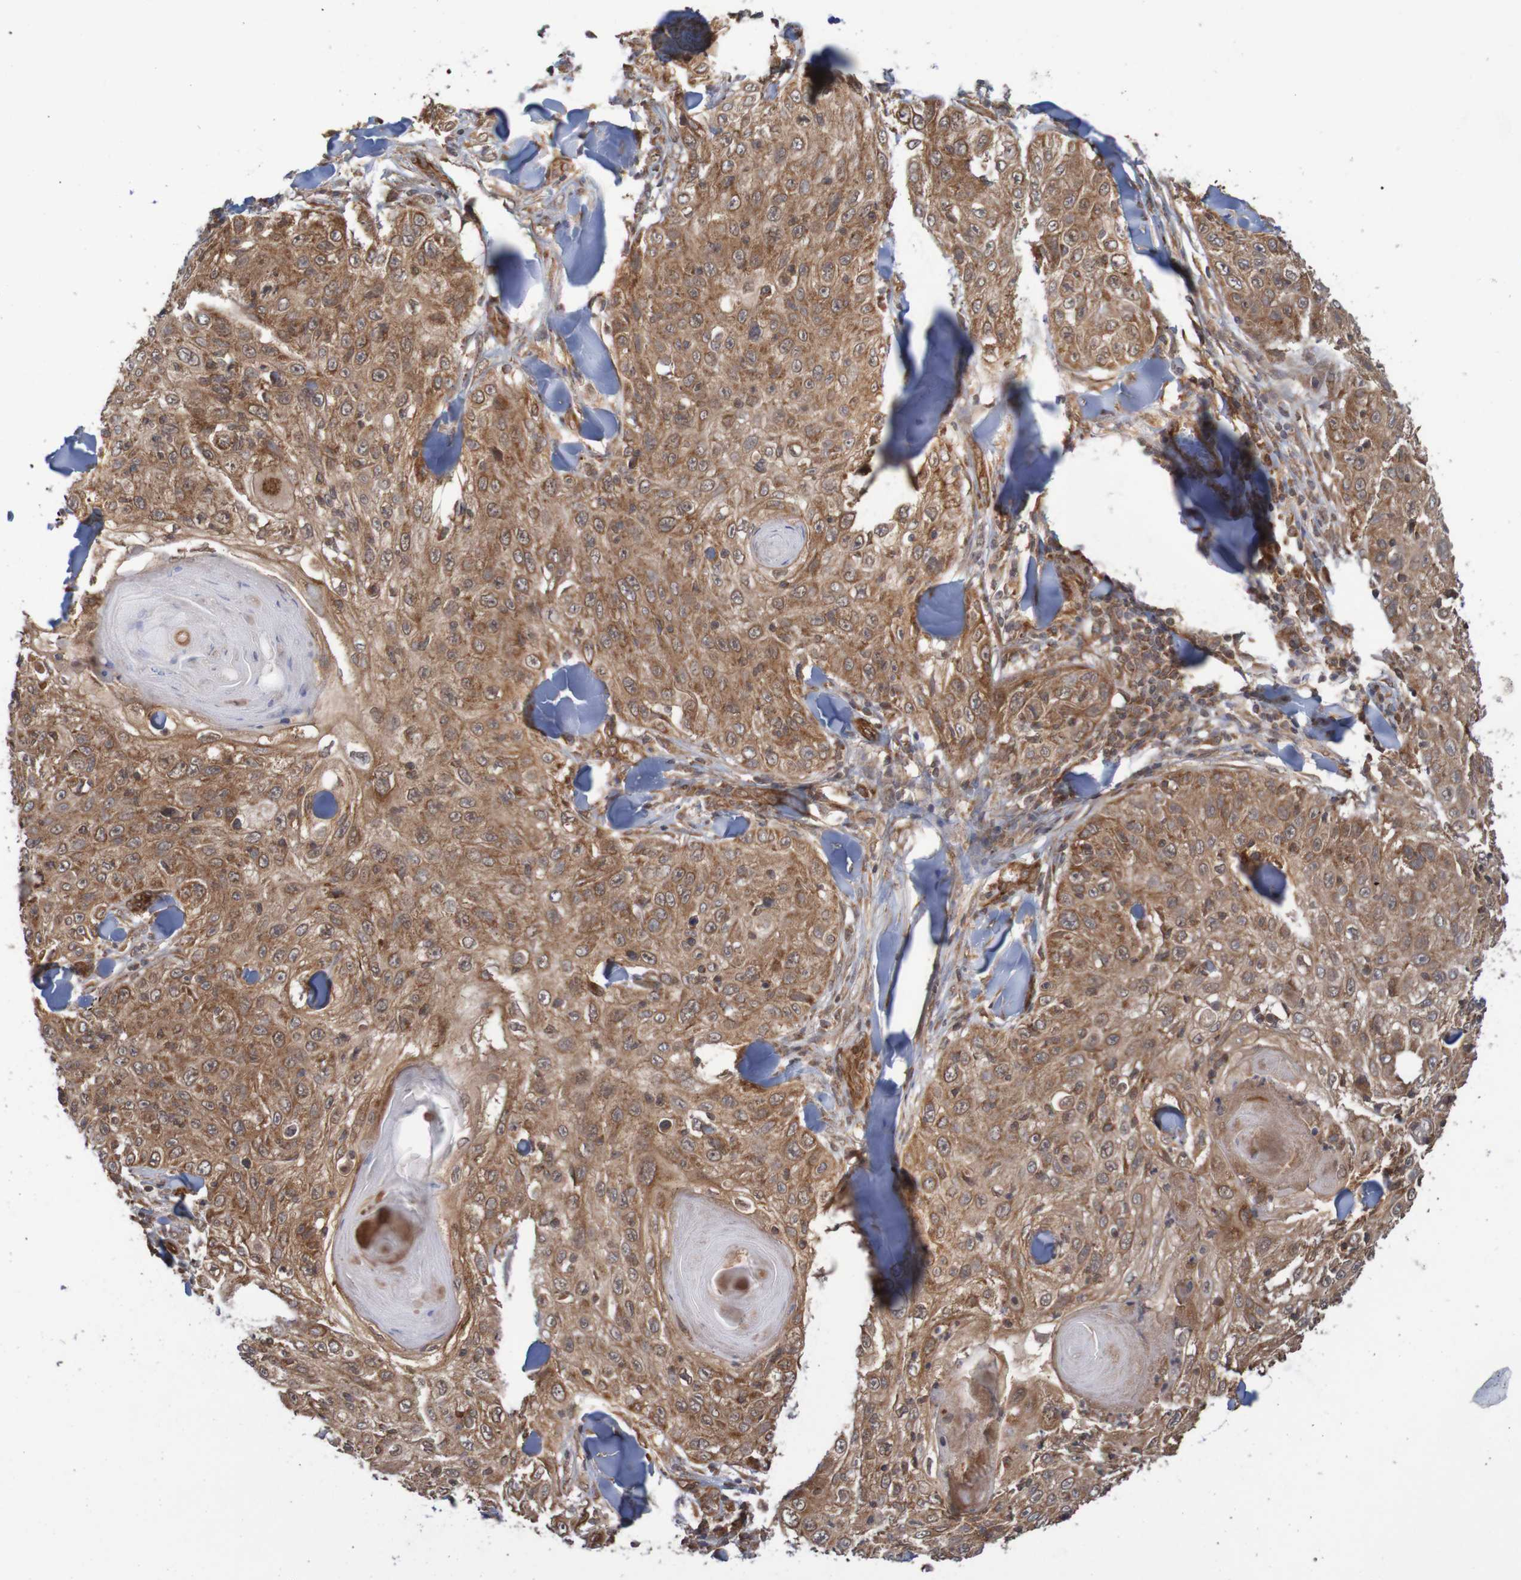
{"staining": {"intensity": "moderate", "quantity": ">75%", "location": "cytoplasmic/membranous"}, "tissue": "skin cancer", "cell_type": "Tumor cells", "image_type": "cancer", "snomed": [{"axis": "morphology", "description": "Squamous cell carcinoma, NOS"}, {"axis": "topography", "description": "Skin"}], "caption": "Immunohistochemical staining of human squamous cell carcinoma (skin) exhibits medium levels of moderate cytoplasmic/membranous protein positivity in approximately >75% of tumor cells.", "gene": "MRPL52", "patient": {"sex": "male", "age": 86}}